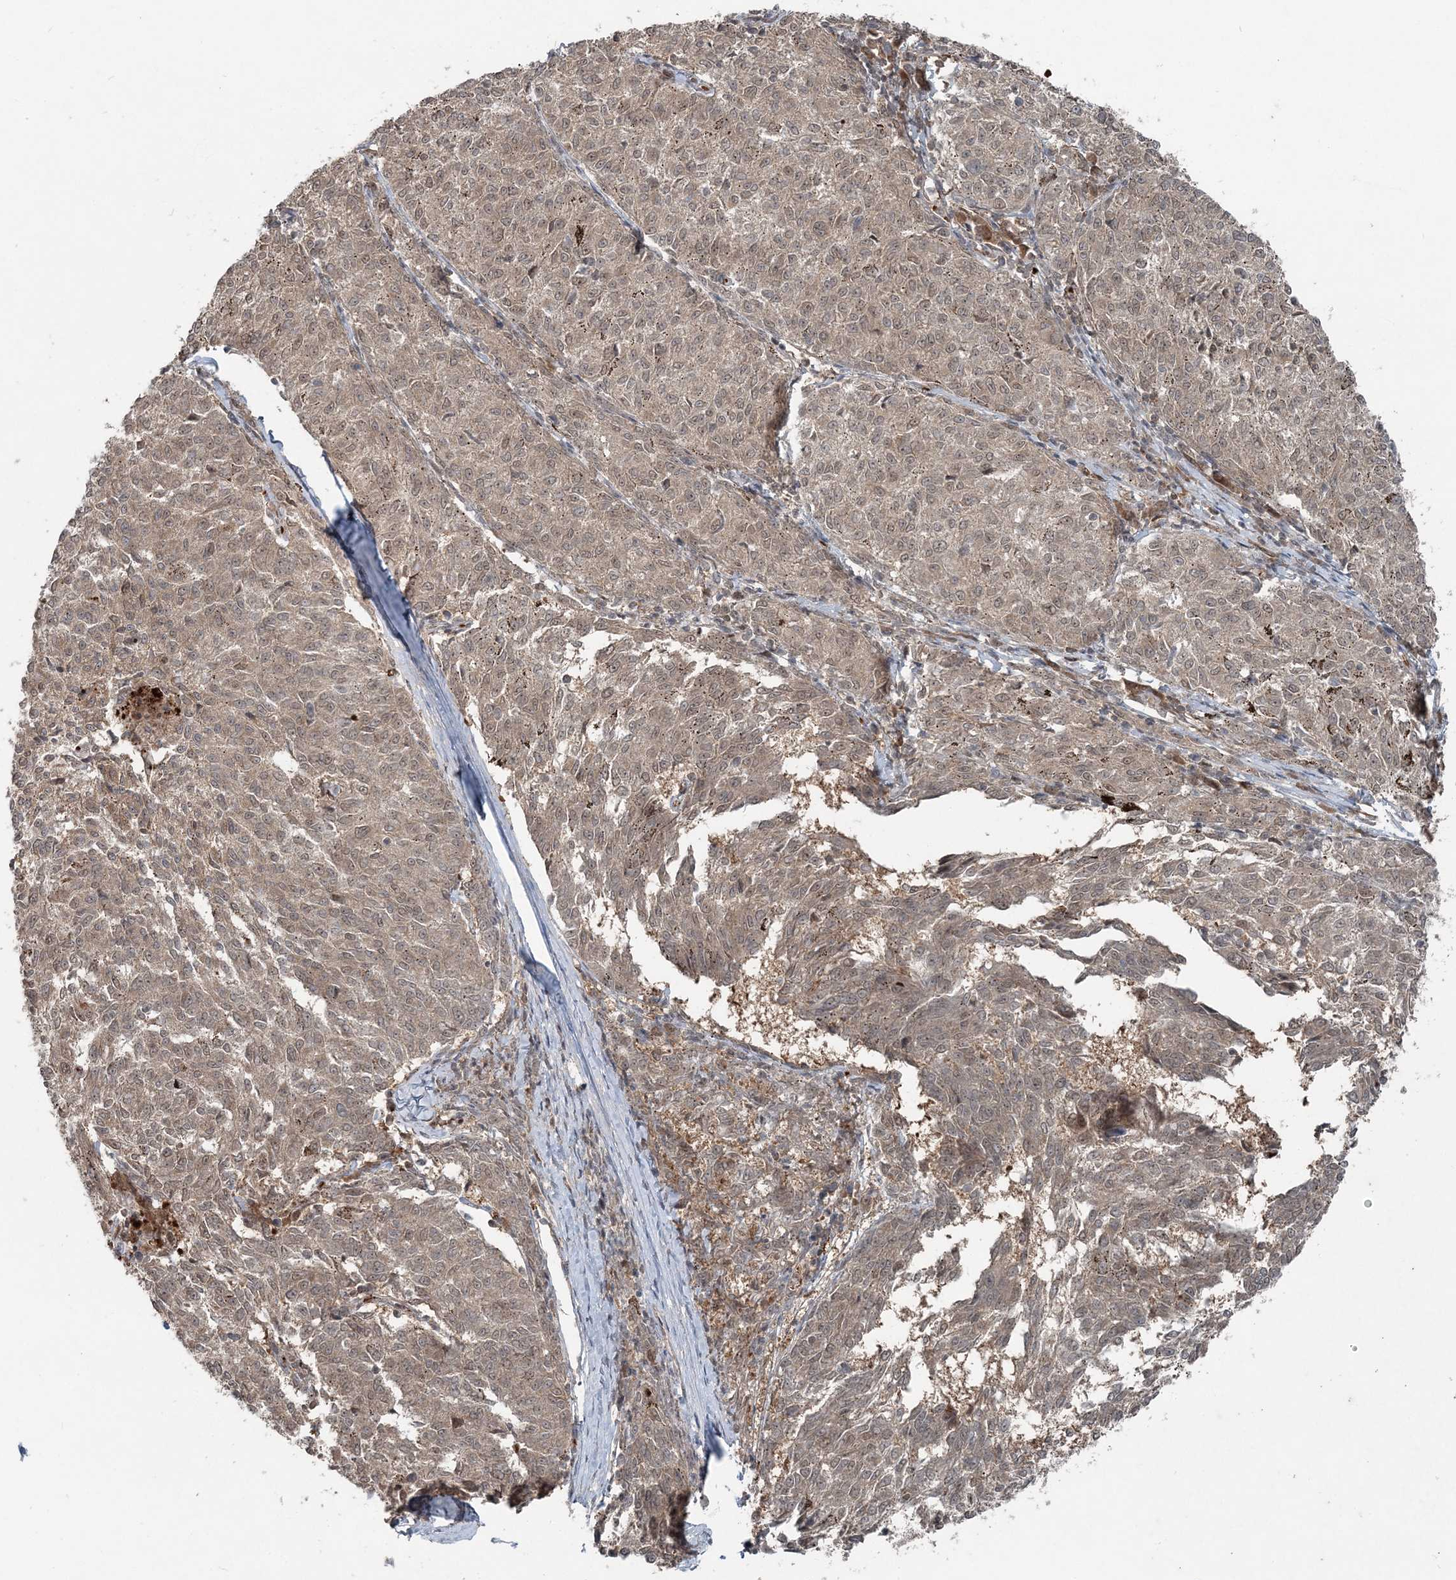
{"staining": {"intensity": "weak", "quantity": ">75%", "location": "cytoplasmic/membranous,nuclear"}, "tissue": "melanoma", "cell_type": "Tumor cells", "image_type": "cancer", "snomed": [{"axis": "morphology", "description": "Malignant melanoma, NOS"}, {"axis": "topography", "description": "Skin"}], "caption": "Tumor cells show weak cytoplasmic/membranous and nuclear positivity in about >75% of cells in malignant melanoma.", "gene": "FBXL17", "patient": {"sex": "female", "age": 72}}